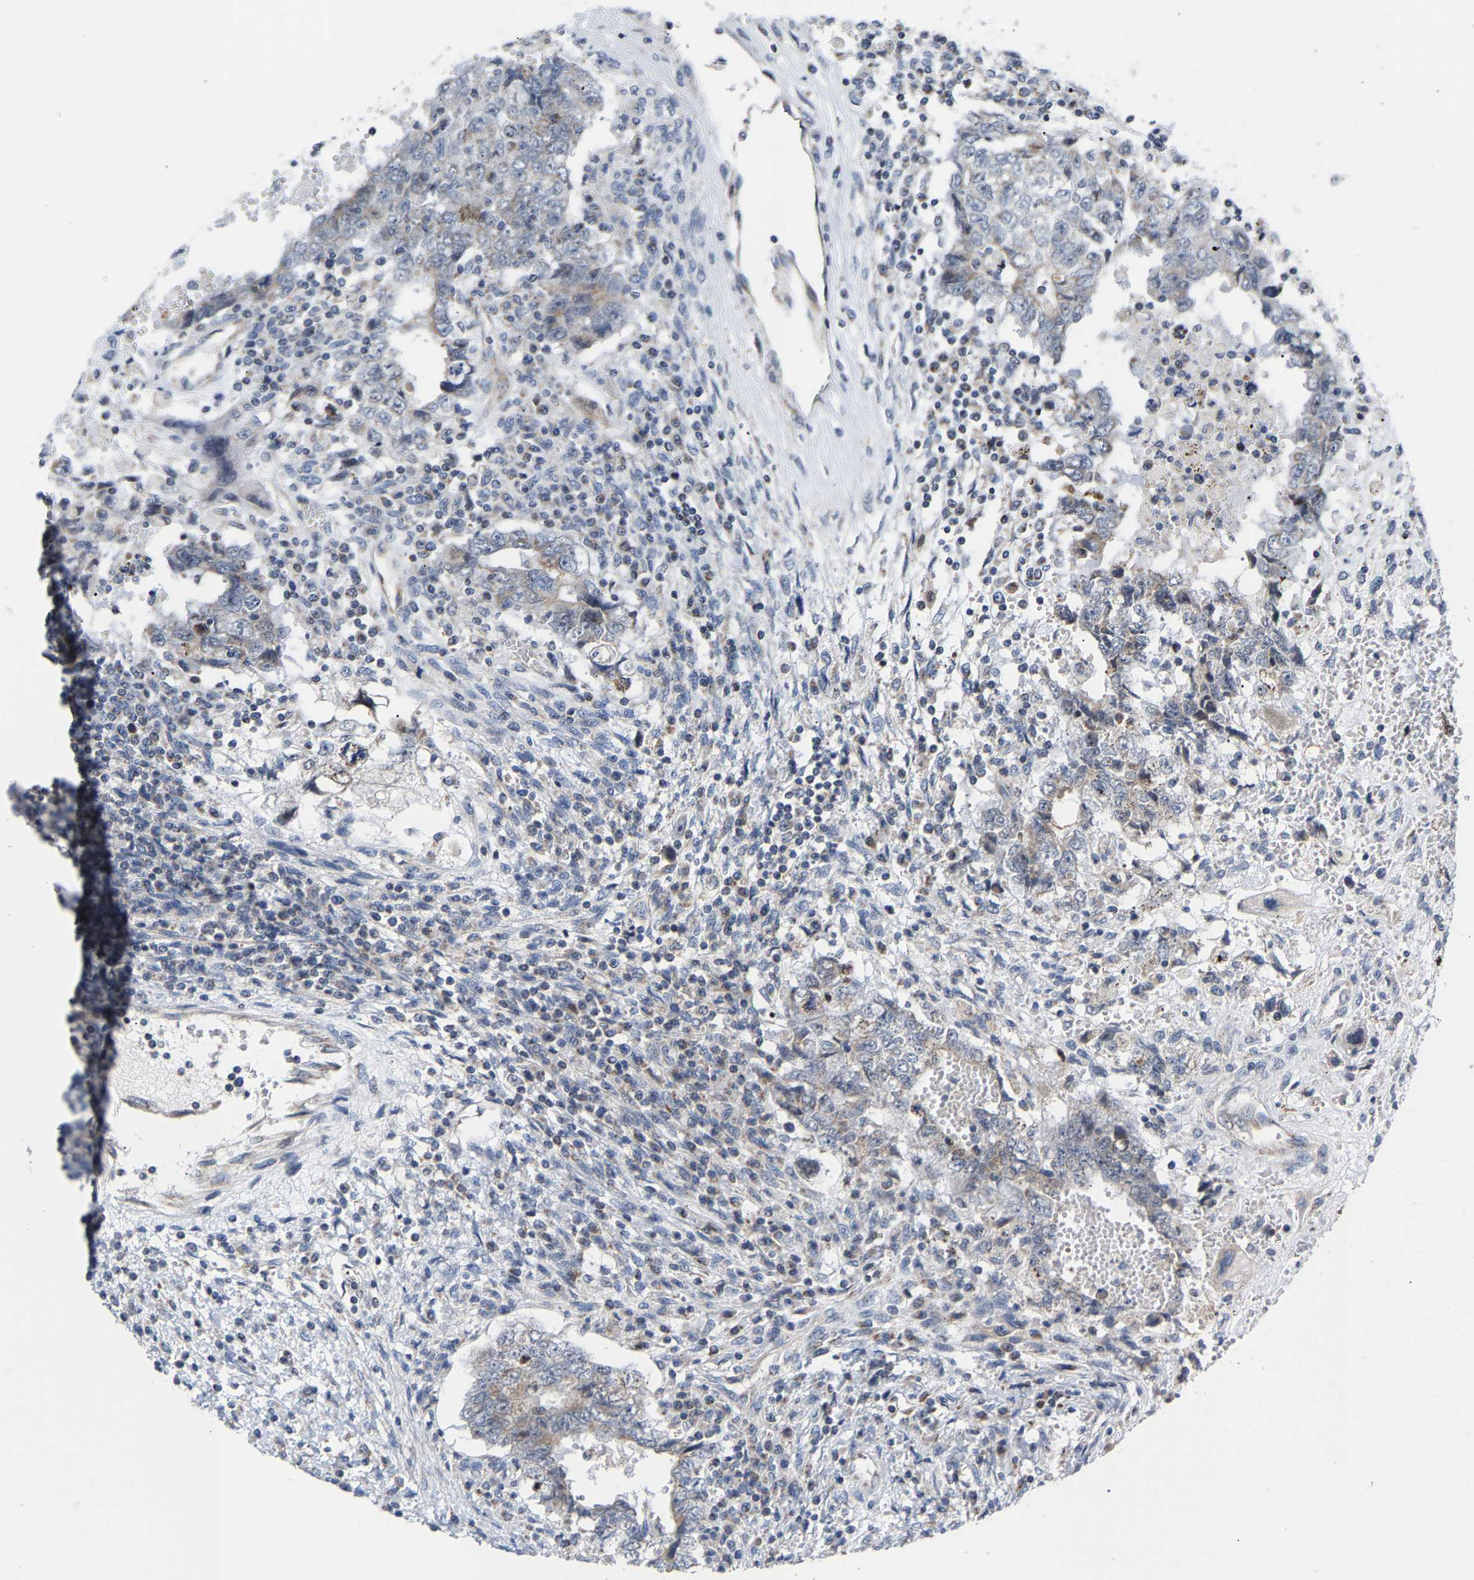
{"staining": {"intensity": "negative", "quantity": "none", "location": "none"}, "tissue": "testis cancer", "cell_type": "Tumor cells", "image_type": "cancer", "snomed": [{"axis": "morphology", "description": "Carcinoma, Embryonal, NOS"}, {"axis": "topography", "description": "Testis"}], "caption": "DAB (3,3'-diaminobenzidine) immunohistochemical staining of human testis cancer (embryonal carcinoma) displays no significant positivity in tumor cells.", "gene": "PCNT", "patient": {"sex": "male", "age": 26}}